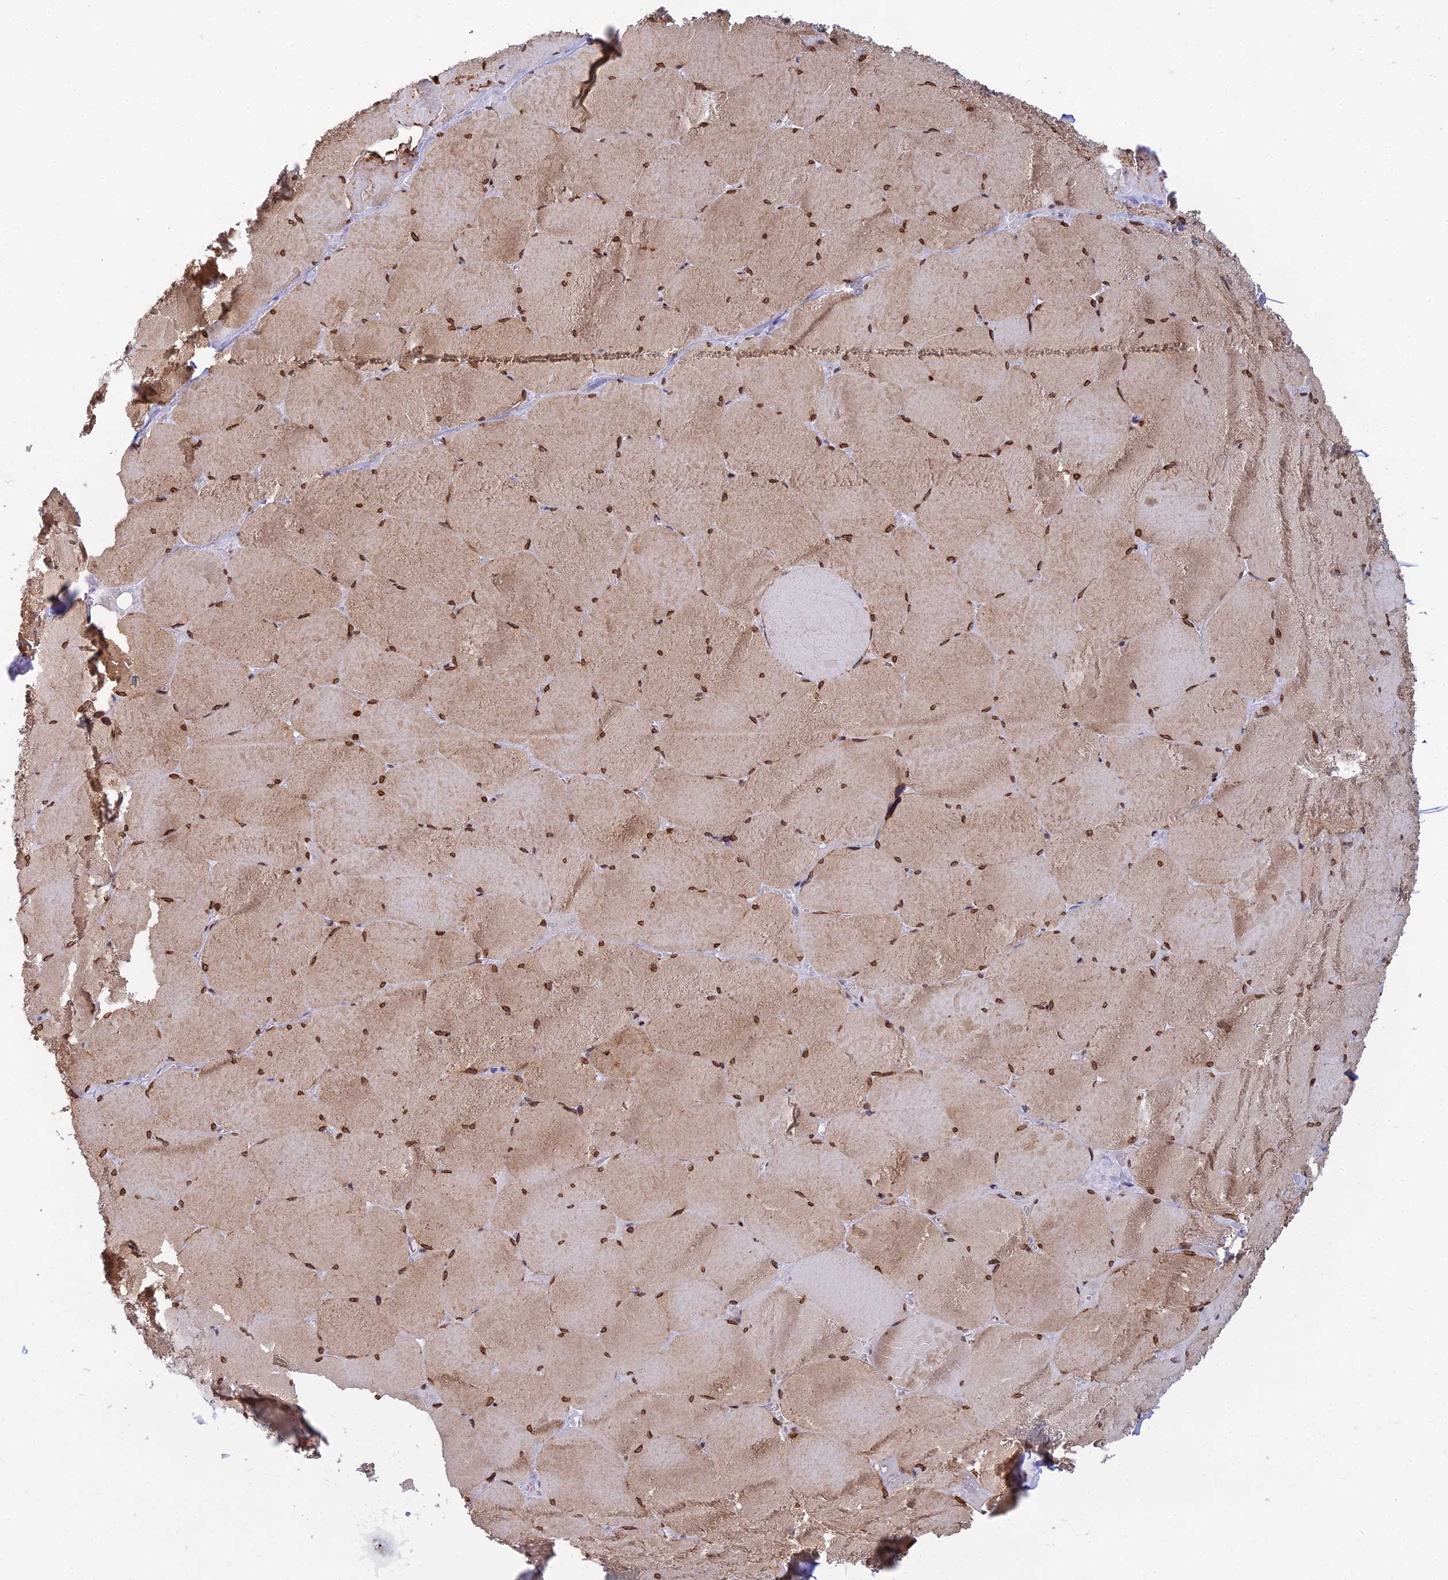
{"staining": {"intensity": "moderate", "quantity": ">75%", "location": "cytoplasmic/membranous,nuclear"}, "tissue": "skeletal muscle", "cell_type": "Myocytes", "image_type": "normal", "snomed": [{"axis": "morphology", "description": "Normal tissue, NOS"}, {"axis": "topography", "description": "Skeletal muscle"}, {"axis": "topography", "description": "Head-Neck"}], "caption": "Myocytes display moderate cytoplasmic/membranous,nuclear expression in about >75% of cells in unremarkable skeletal muscle.", "gene": "CLK4", "patient": {"sex": "male", "age": 66}}